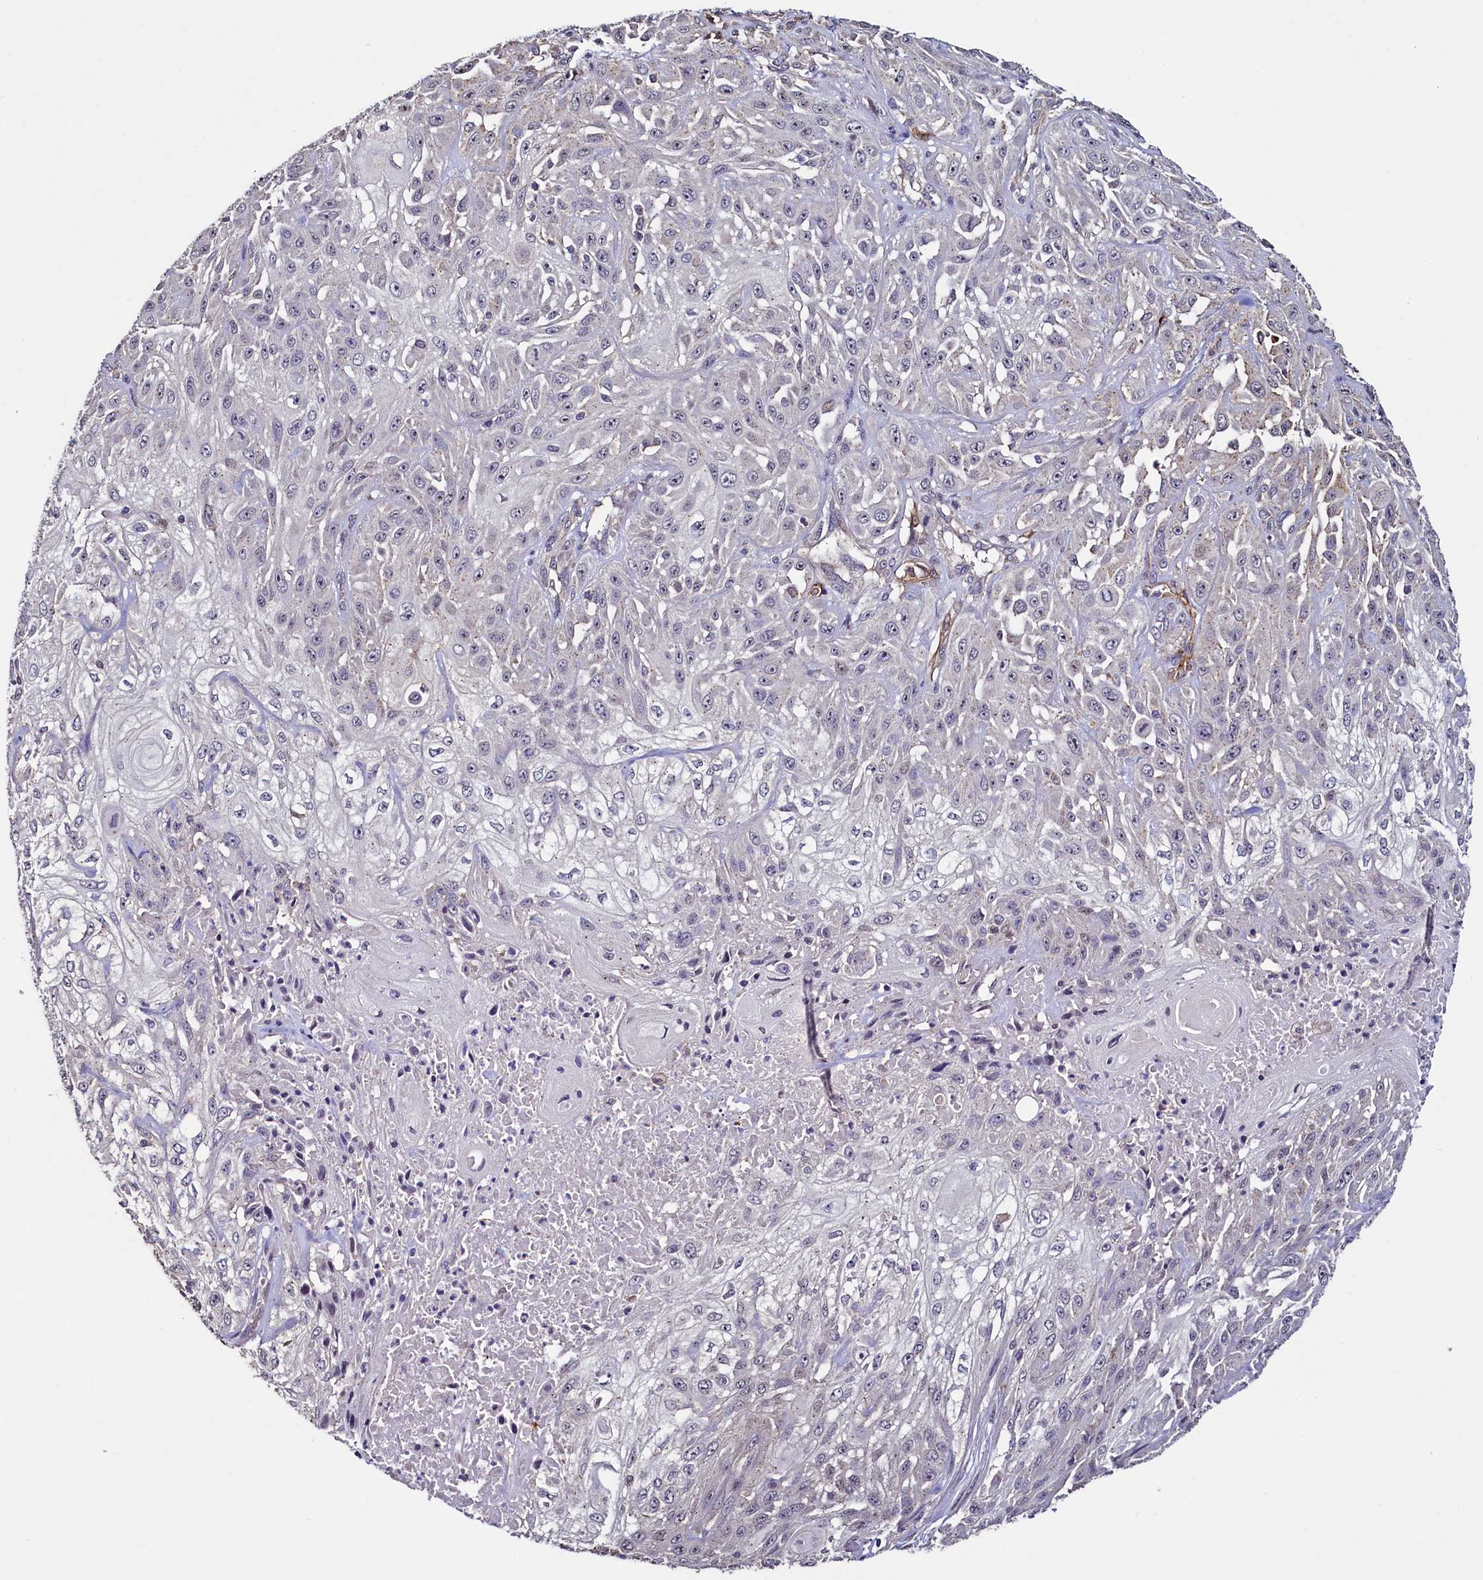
{"staining": {"intensity": "negative", "quantity": "none", "location": "none"}, "tissue": "skin cancer", "cell_type": "Tumor cells", "image_type": "cancer", "snomed": [{"axis": "morphology", "description": "Squamous cell carcinoma, NOS"}, {"axis": "morphology", "description": "Squamous cell carcinoma, metastatic, NOS"}, {"axis": "topography", "description": "Skin"}, {"axis": "topography", "description": "Lymph node"}], "caption": "Immunohistochemical staining of human skin metastatic squamous cell carcinoma shows no significant expression in tumor cells.", "gene": "PALM", "patient": {"sex": "male", "age": 75}}